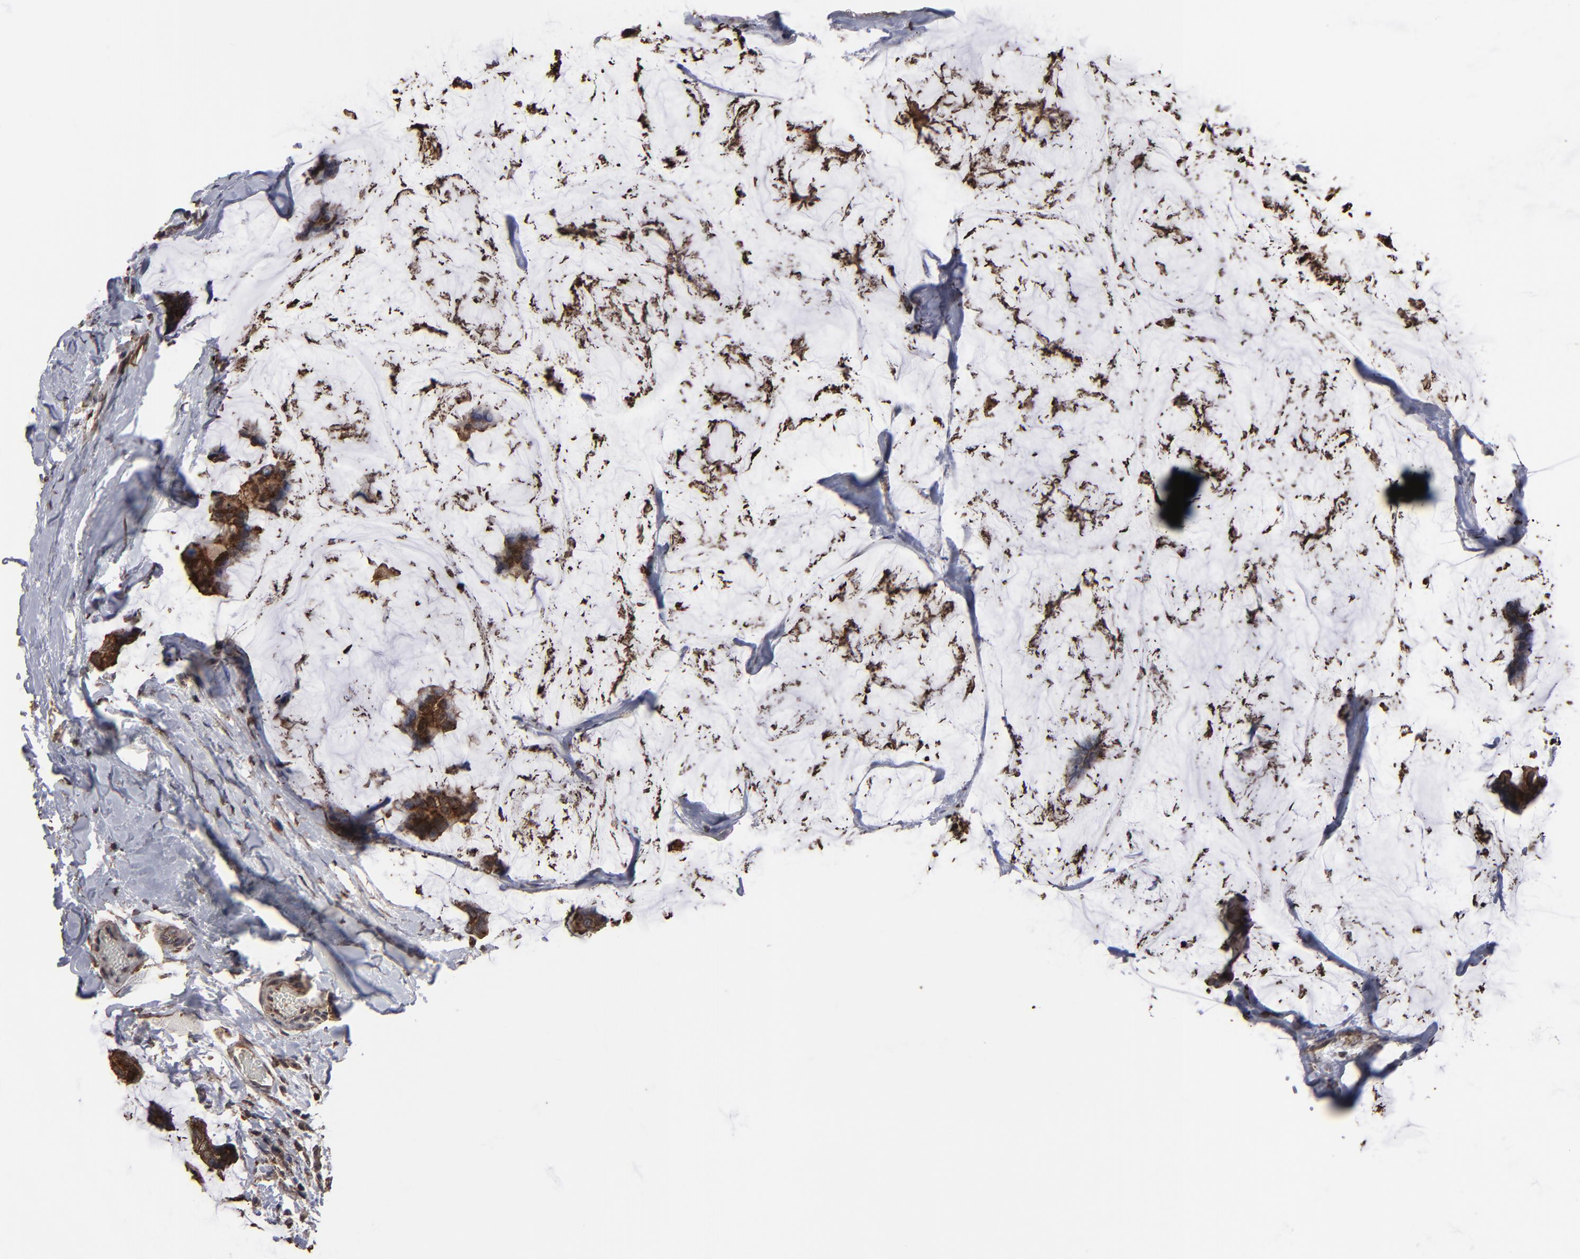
{"staining": {"intensity": "strong", "quantity": ">75%", "location": "cytoplasmic/membranous,nuclear"}, "tissue": "breast cancer", "cell_type": "Tumor cells", "image_type": "cancer", "snomed": [{"axis": "morphology", "description": "Normal tissue, NOS"}, {"axis": "morphology", "description": "Duct carcinoma"}, {"axis": "topography", "description": "Breast"}], "caption": "Tumor cells show strong cytoplasmic/membranous and nuclear staining in approximately >75% of cells in infiltrating ductal carcinoma (breast). Immunohistochemistry (ihc) stains the protein in brown and the nuclei are stained blue.", "gene": "KIAA2026", "patient": {"sex": "female", "age": 50}}